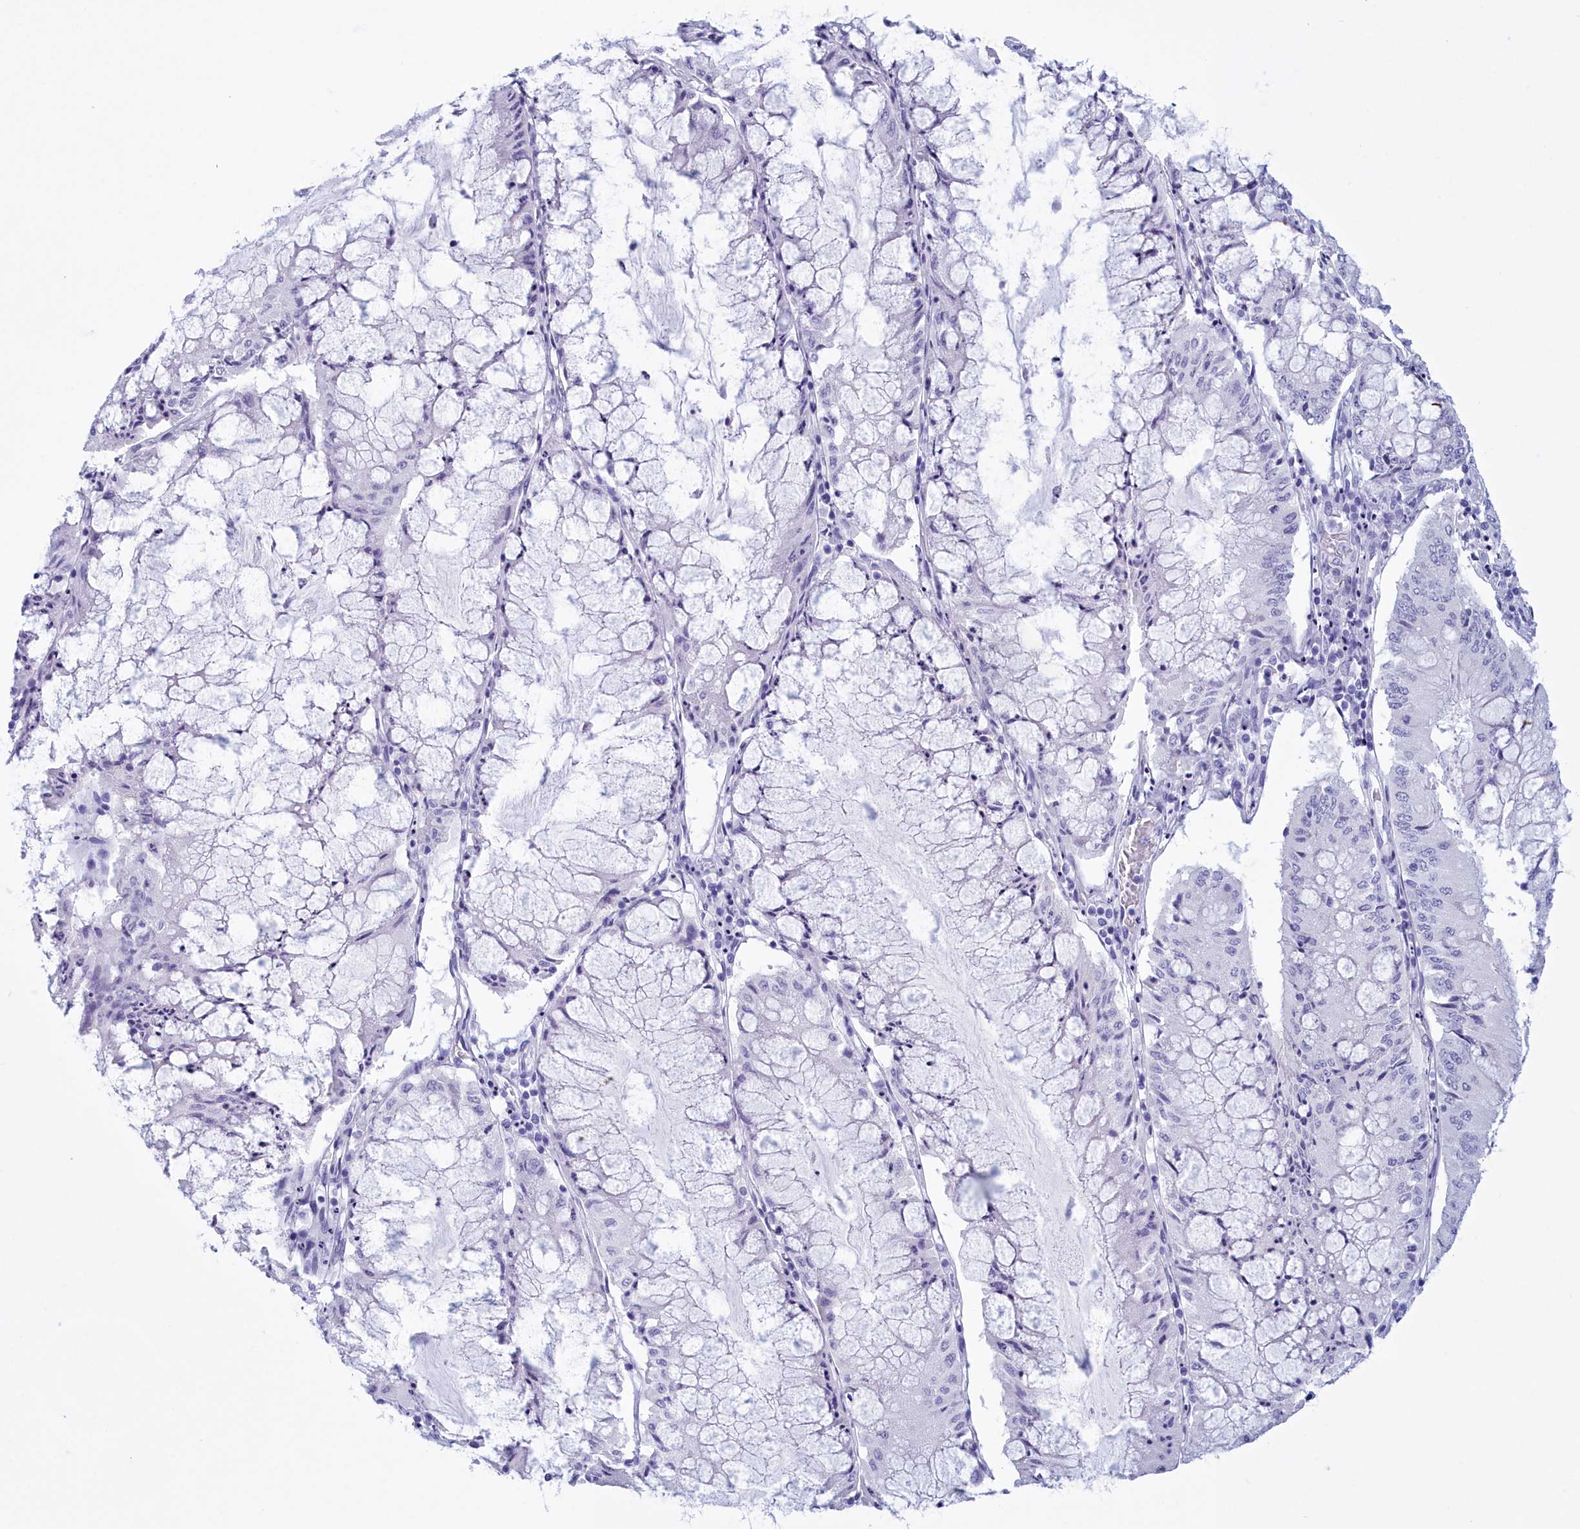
{"staining": {"intensity": "negative", "quantity": "none", "location": "none"}, "tissue": "pancreatic cancer", "cell_type": "Tumor cells", "image_type": "cancer", "snomed": [{"axis": "morphology", "description": "Adenocarcinoma, NOS"}, {"axis": "topography", "description": "Pancreas"}], "caption": "This is an immunohistochemistry micrograph of human pancreatic cancer (adenocarcinoma). There is no positivity in tumor cells.", "gene": "TMEM97", "patient": {"sex": "female", "age": 50}}